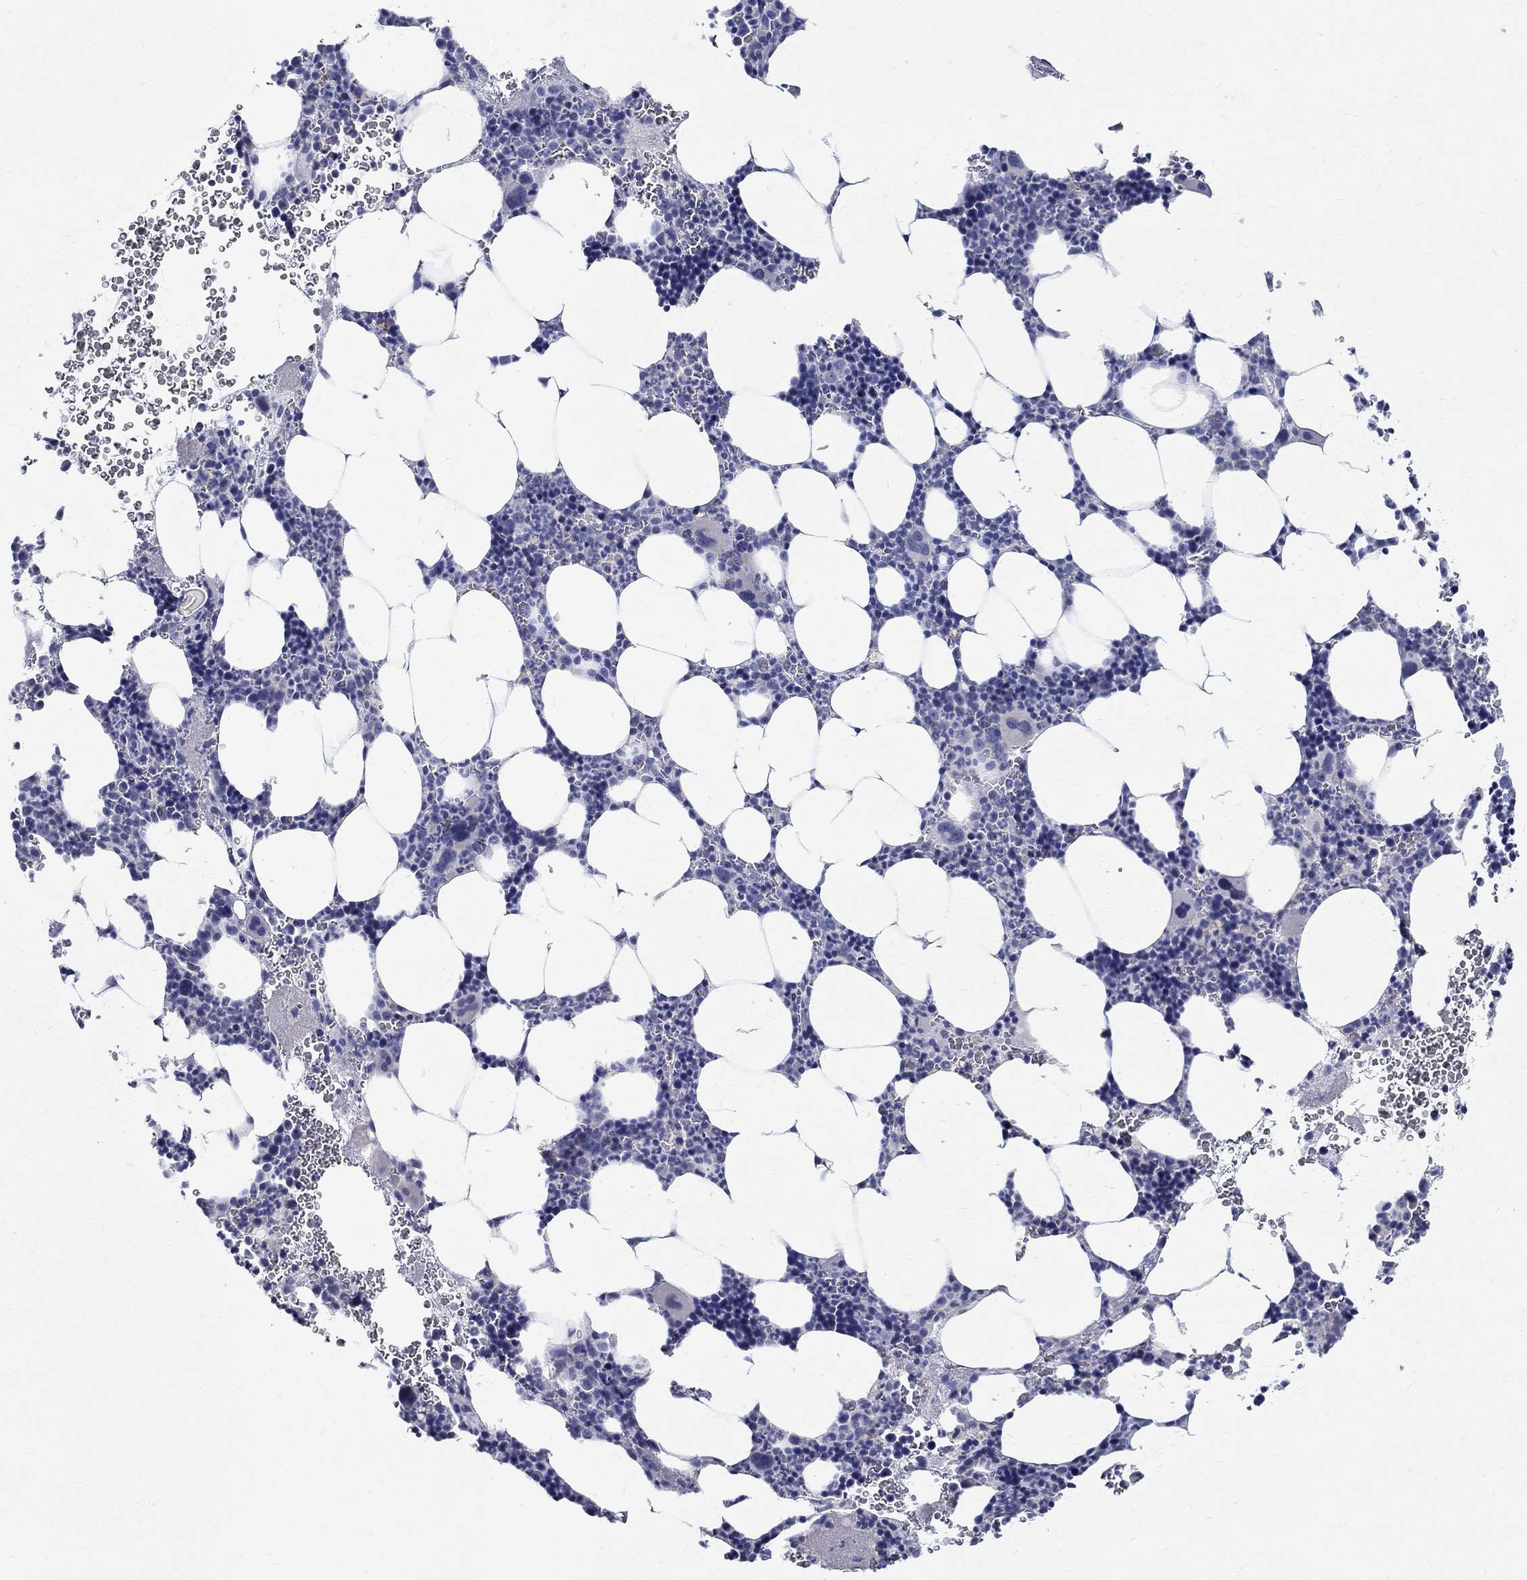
{"staining": {"intensity": "negative", "quantity": "none", "location": "none"}, "tissue": "bone marrow", "cell_type": "Hematopoietic cells", "image_type": "normal", "snomed": [{"axis": "morphology", "description": "Normal tissue, NOS"}, {"axis": "topography", "description": "Bone marrow"}], "caption": "Immunohistochemical staining of benign human bone marrow demonstrates no significant expression in hematopoietic cells. (DAB (3,3'-diaminobenzidine) IHC visualized using brightfield microscopy, high magnification).", "gene": "CETN1", "patient": {"sex": "male", "age": 44}}